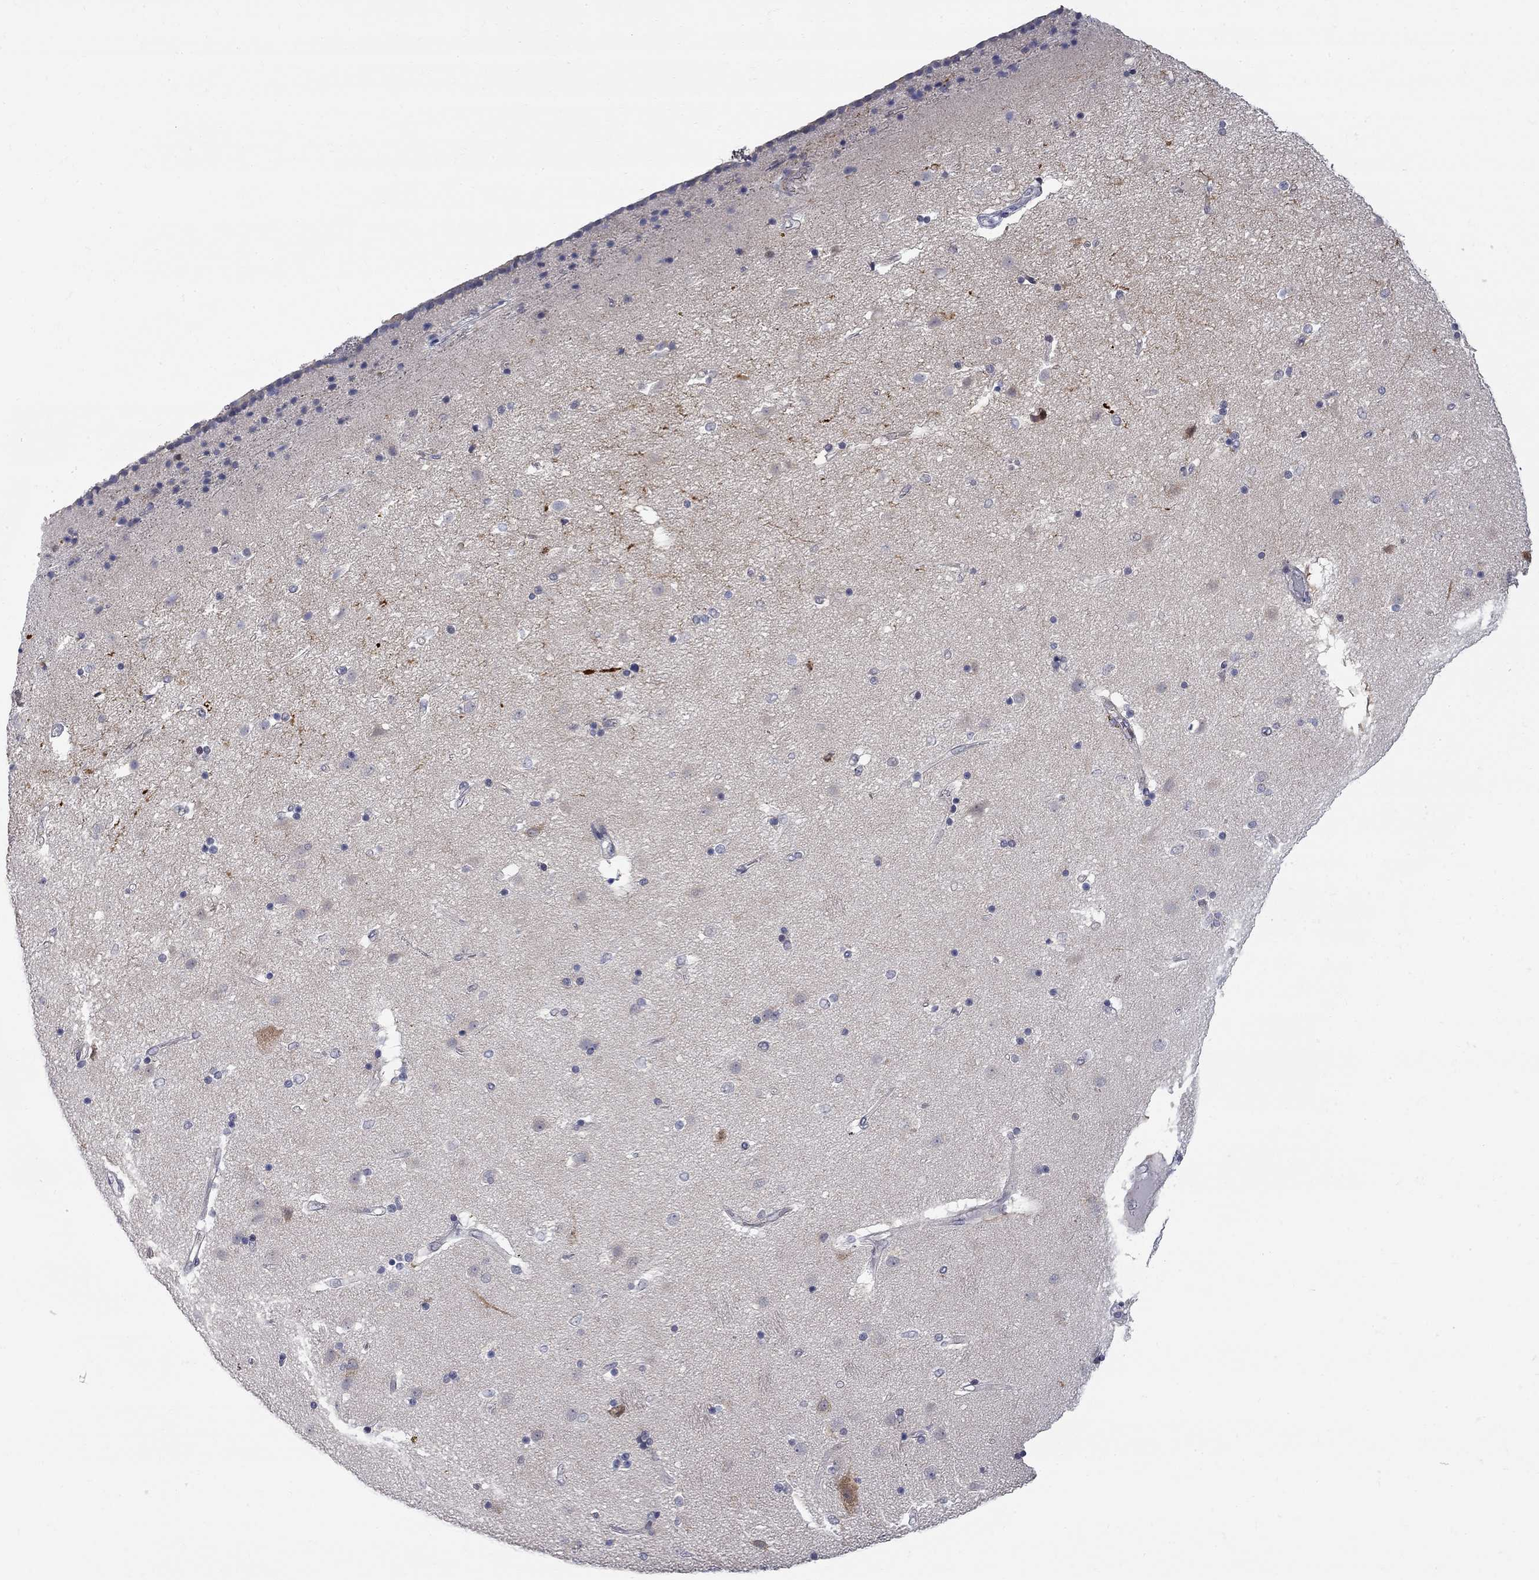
{"staining": {"intensity": "negative", "quantity": "none", "location": "none"}, "tissue": "caudate", "cell_type": "Glial cells", "image_type": "normal", "snomed": [{"axis": "morphology", "description": "Normal tissue, NOS"}, {"axis": "topography", "description": "Lateral ventricle wall"}], "caption": "Protein analysis of unremarkable caudate displays no significant positivity in glial cells. (Brightfield microscopy of DAB (3,3'-diaminobenzidine) IHC at high magnification).", "gene": "ENSG00000255639", "patient": {"sex": "female", "age": 71}}